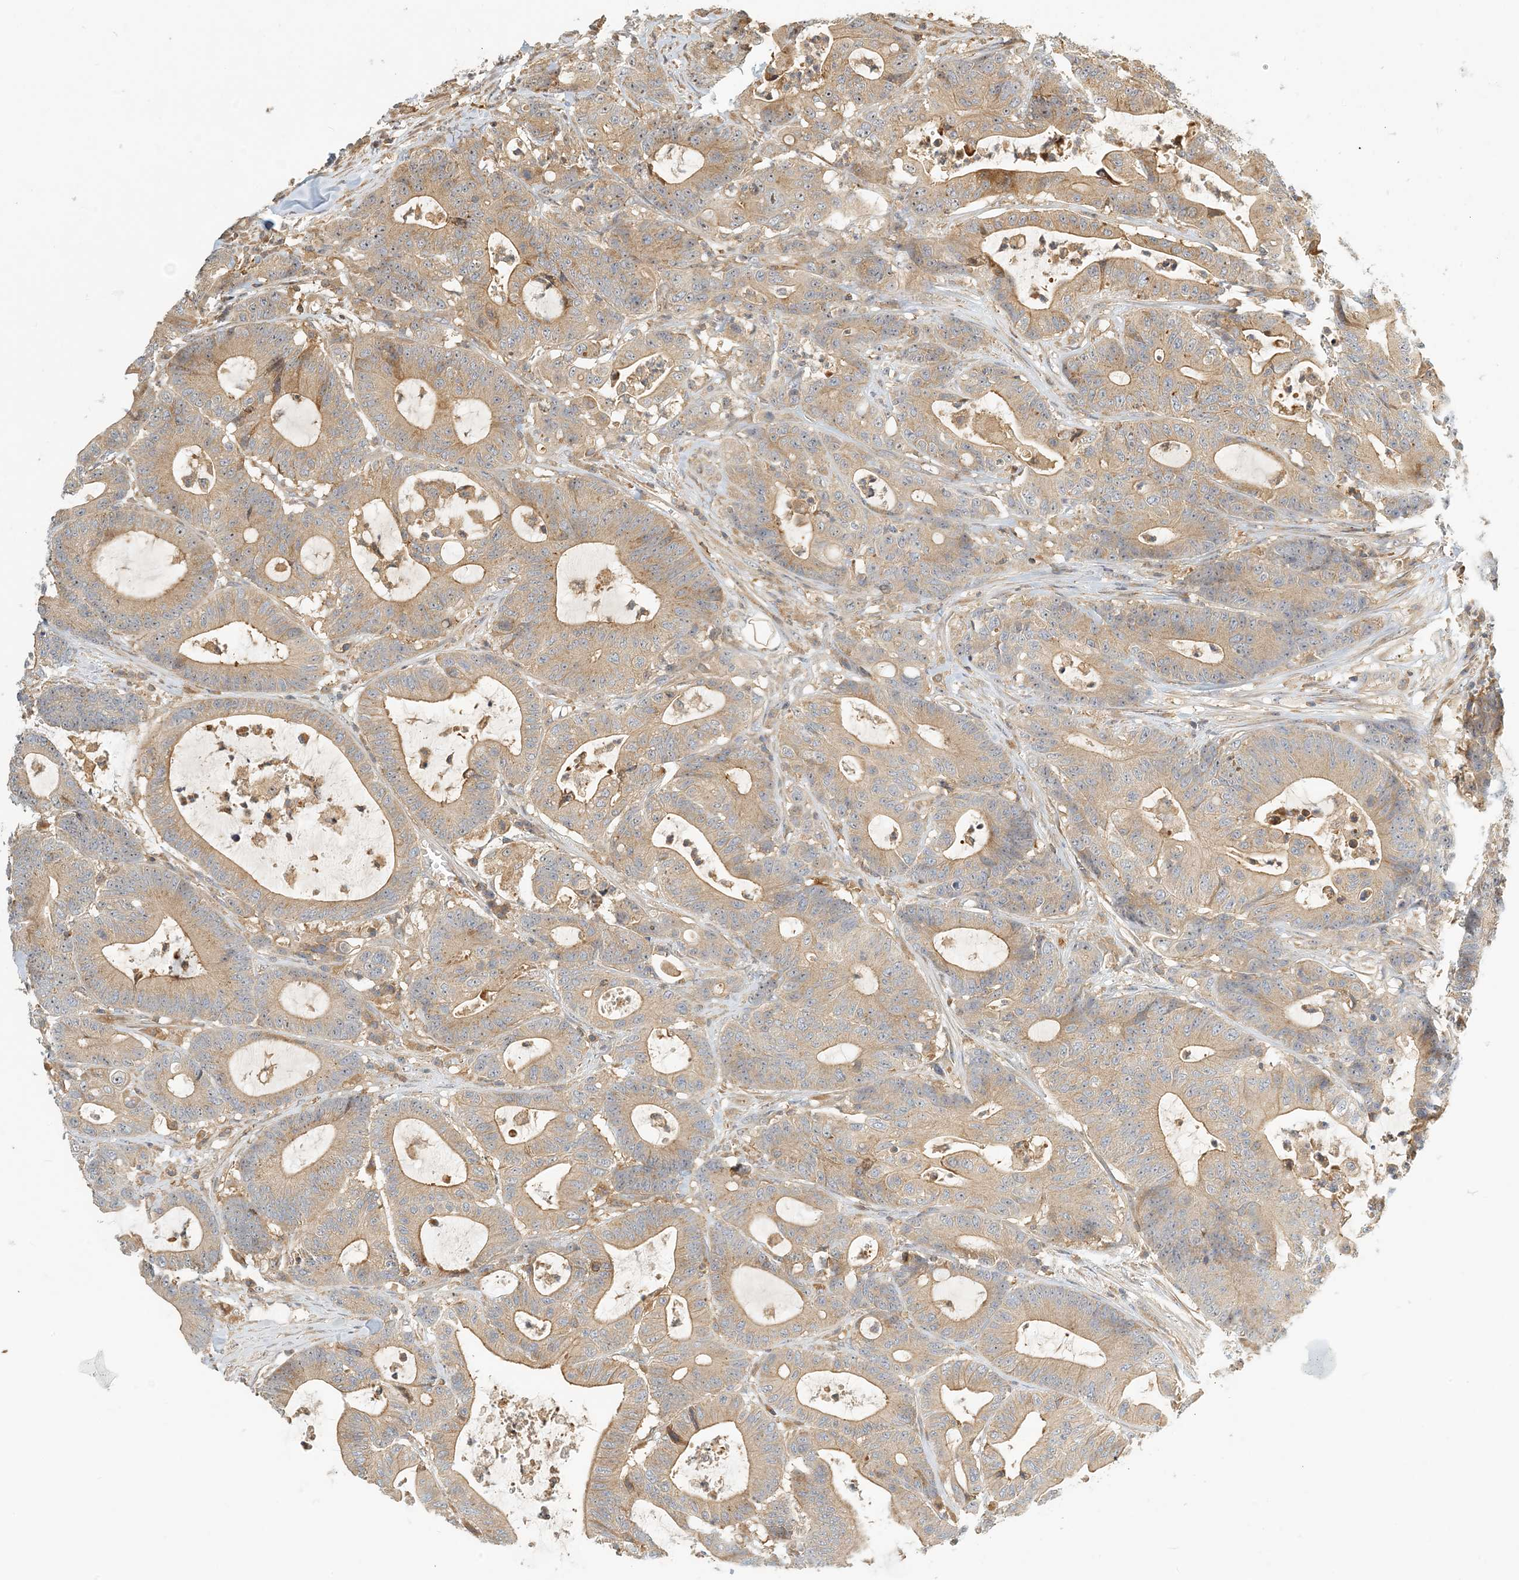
{"staining": {"intensity": "moderate", "quantity": ">75%", "location": "cytoplasmic/membranous"}, "tissue": "colorectal cancer", "cell_type": "Tumor cells", "image_type": "cancer", "snomed": [{"axis": "morphology", "description": "Adenocarcinoma, NOS"}, {"axis": "topography", "description": "Colon"}], "caption": "Protein analysis of colorectal cancer tissue displays moderate cytoplasmic/membranous staining in approximately >75% of tumor cells. (DAB IHC with brightfield microscopy, high magnification).", "gene": "COLEC11", "patient": {"sex": "female", "age": 84}}